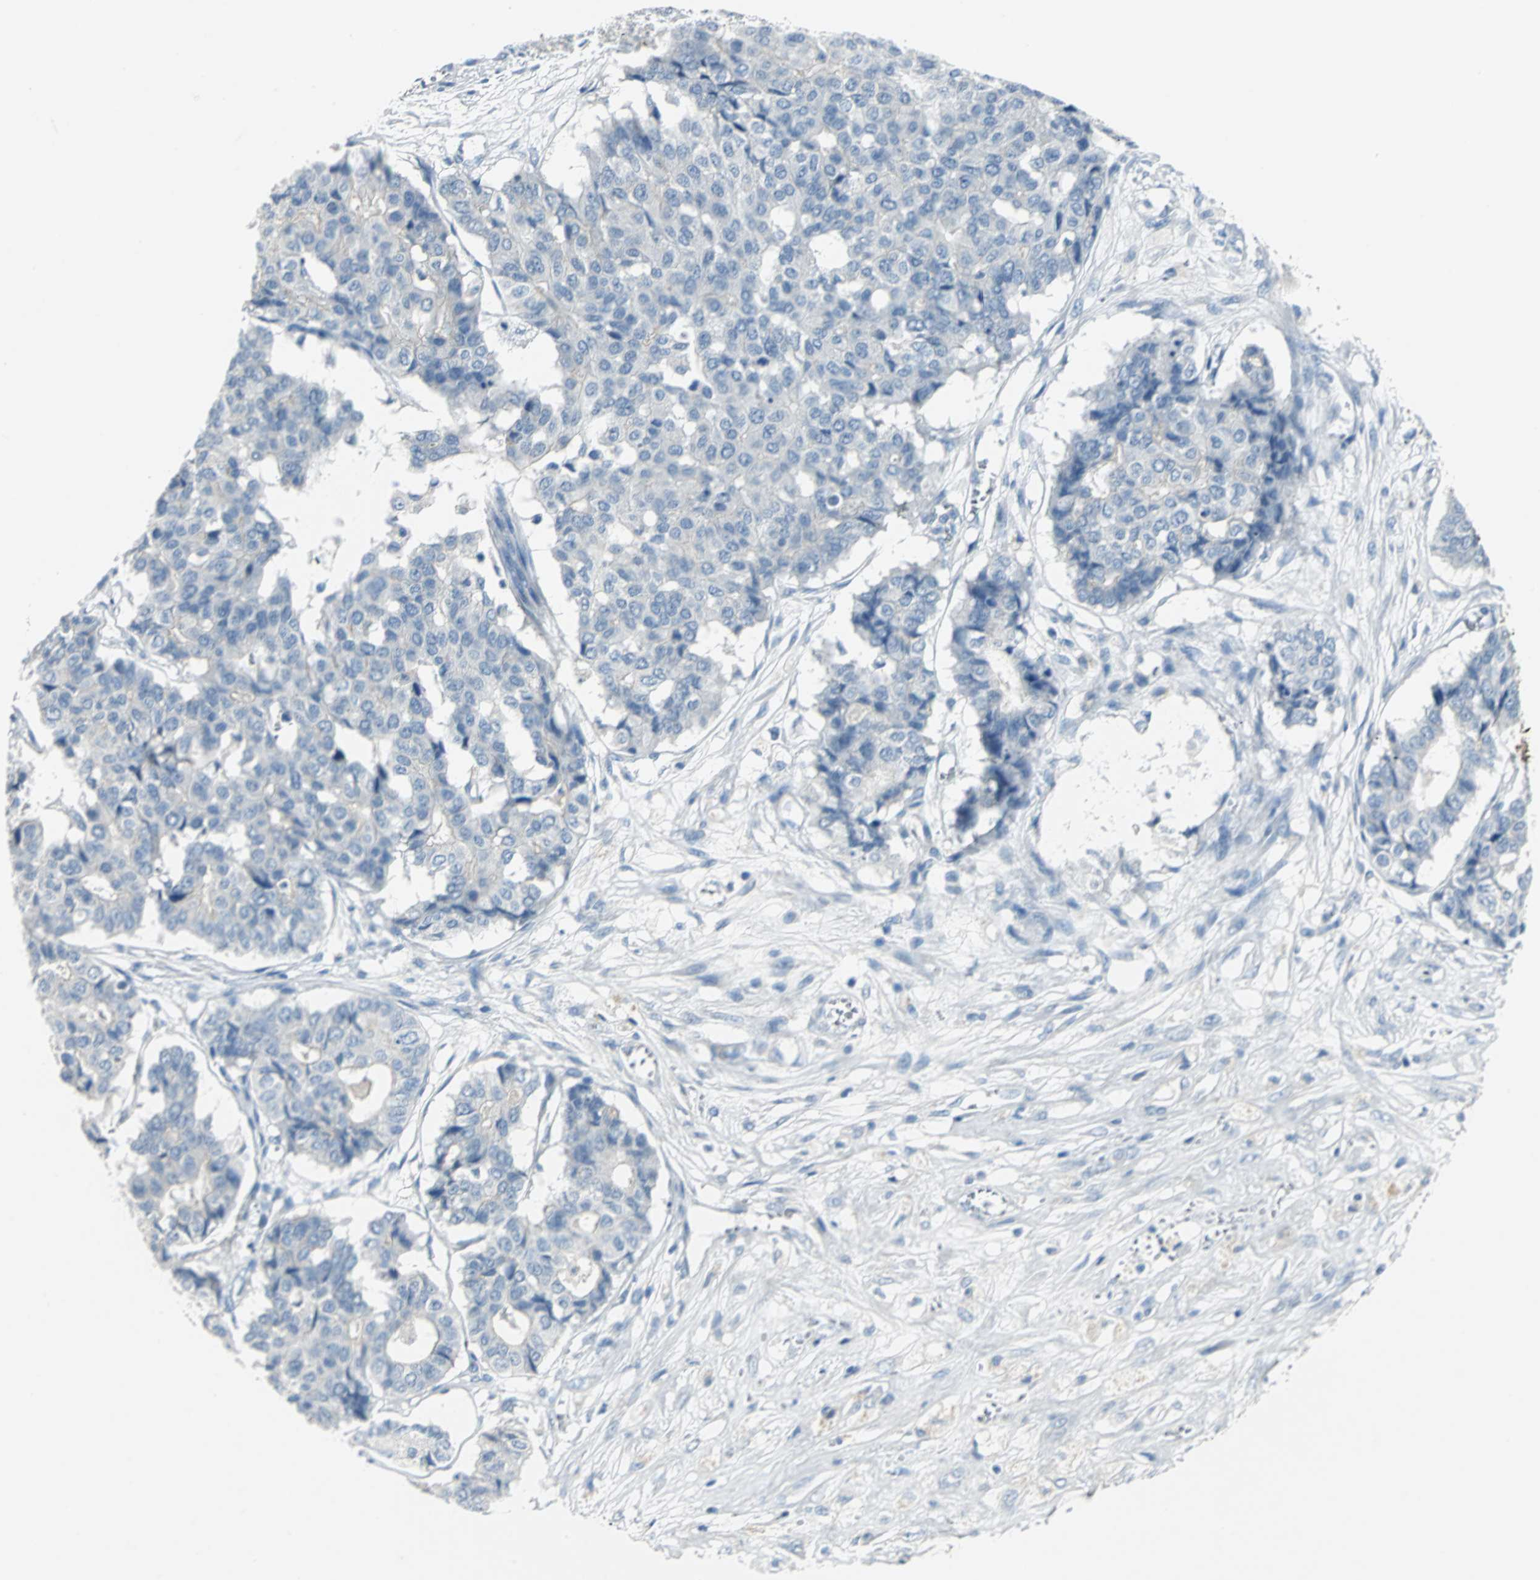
{"staining": {"intensity": "negative", "quantity": "none", "location": "none"}, "tissue": "pancreatic cancer", "cell_type": "Tumor cells", "image_type": "cancer", "snomed": [{"axis": "morphology", "description": "Adenocarcinoma, NOS"}, {"axis": "topography", "description": "Pancreas"}], "caption": "Tumor cells are negative for protein expression in human adenocarcinoma (pancreatic).", "gene": "PTGDS", "patient": {"sex": "male", "age": 50}}